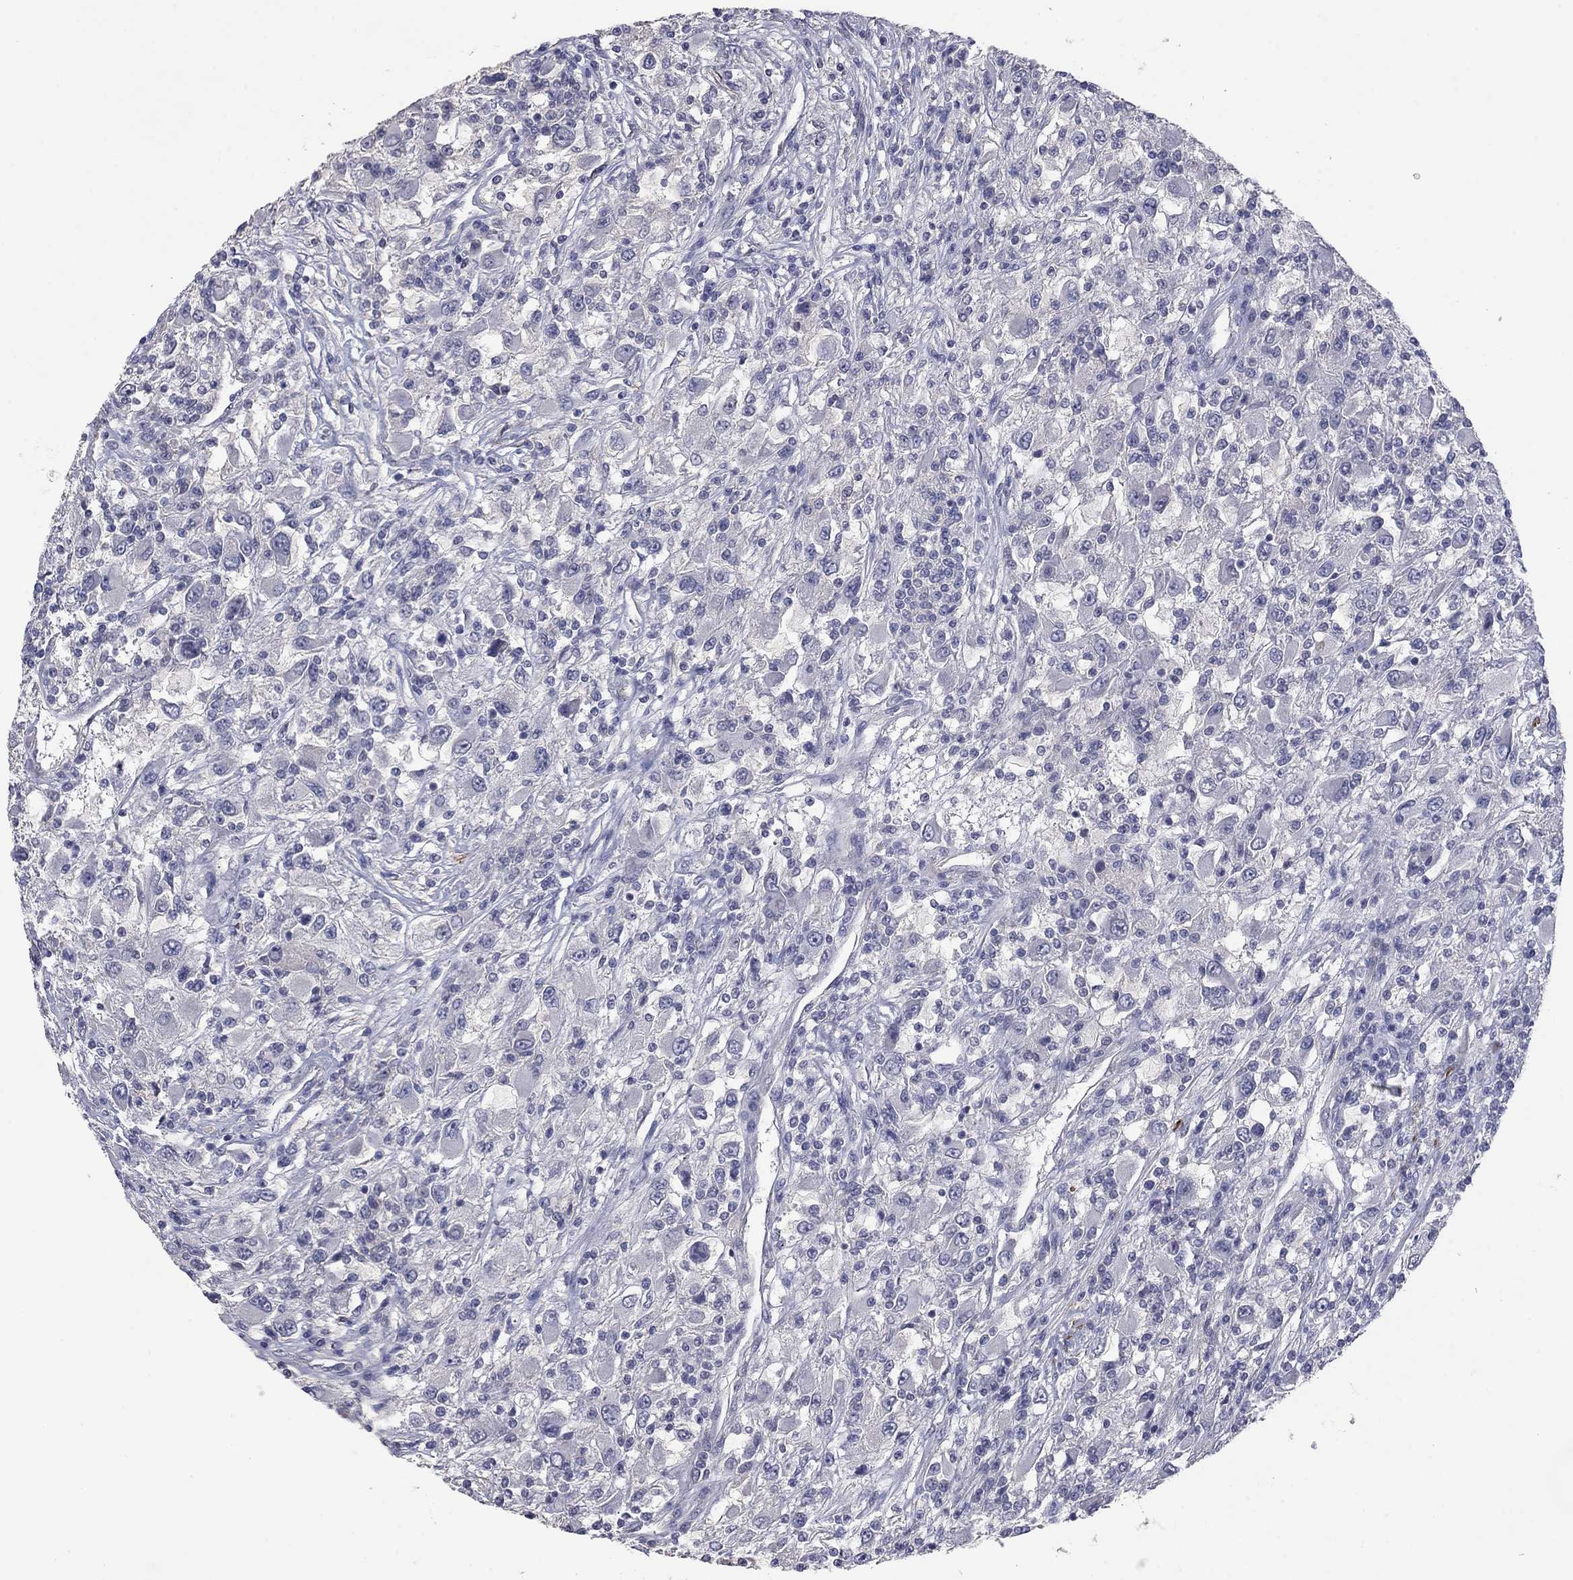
{"staining": {"intensity": "negative", "quantity": "none", "location": "none"}, "tissue": "renal cancer", "cell_type": "Tumor cells", "image_type": "cancer", "snomed": [{"axis": "morphology", "description": "Adenocarcinoma, NOS"}, {"axis": "topography", "description": "Kidney"}], "caption": "The photomicrograph reveals no staining of tumor cells in renal adenocarcinoma.", "gene": "IP6K3", "patient": {"sex": "female", "age": 67}}